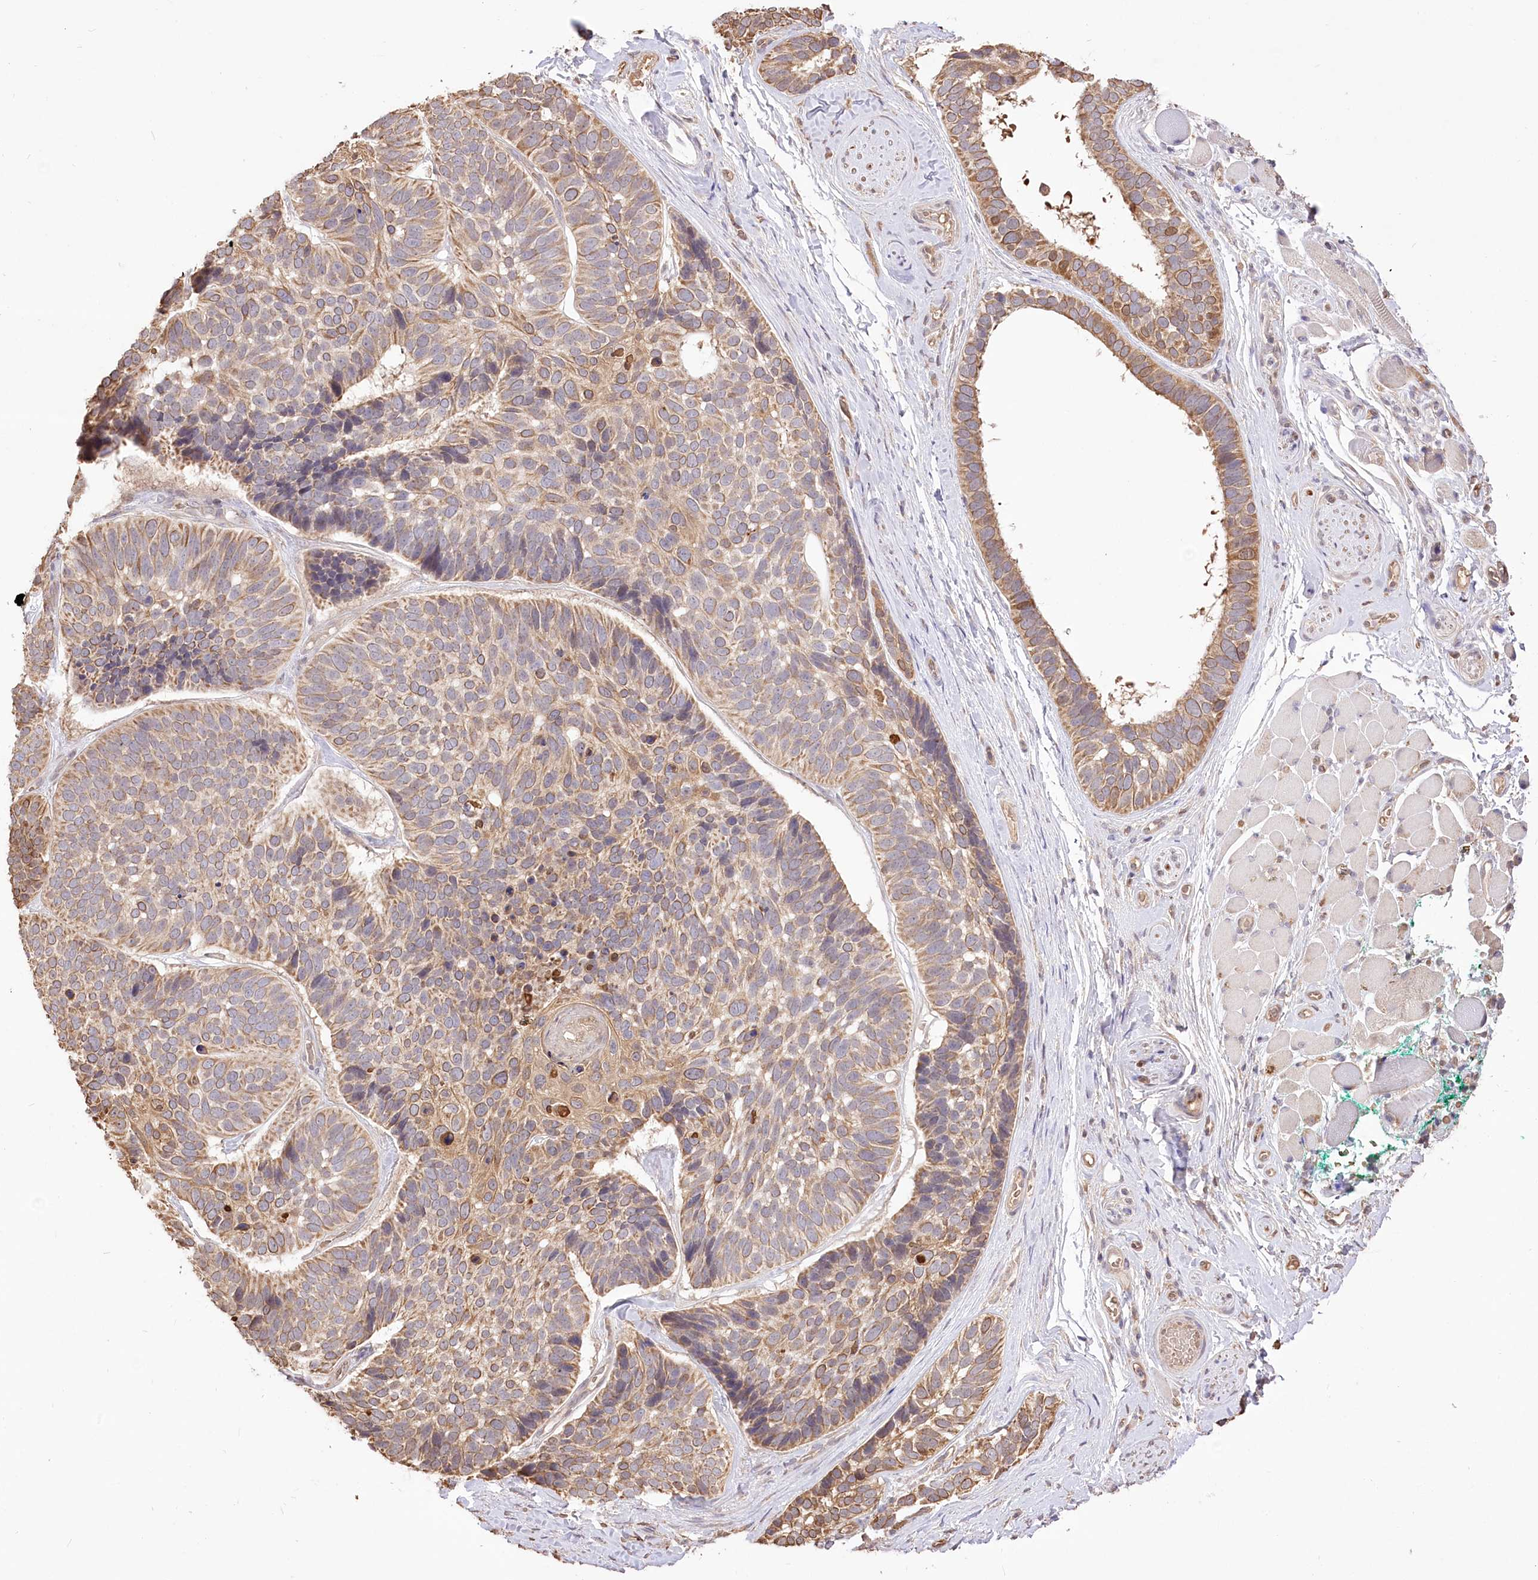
{"staining": {"intensity": "moderate", "quantity": ">75%", "location": "cytoplasmic/membranous"}, "tissue": "skin cancer", "cell_type": "Tumor cells", "image_type": "cancer", "snomed": [{"axis": "morphology", "description": "Basal cell carcinoma"}, {"axis": "topography", "description": "Skin"}], "caption": "Tumor cells show moderate cytoplasmic/membranous expression in about >75% of cells in basal cell carcinoma (skin).", "gene": "R3HDM2", "patient": {"sex": "male", "age": 62}}